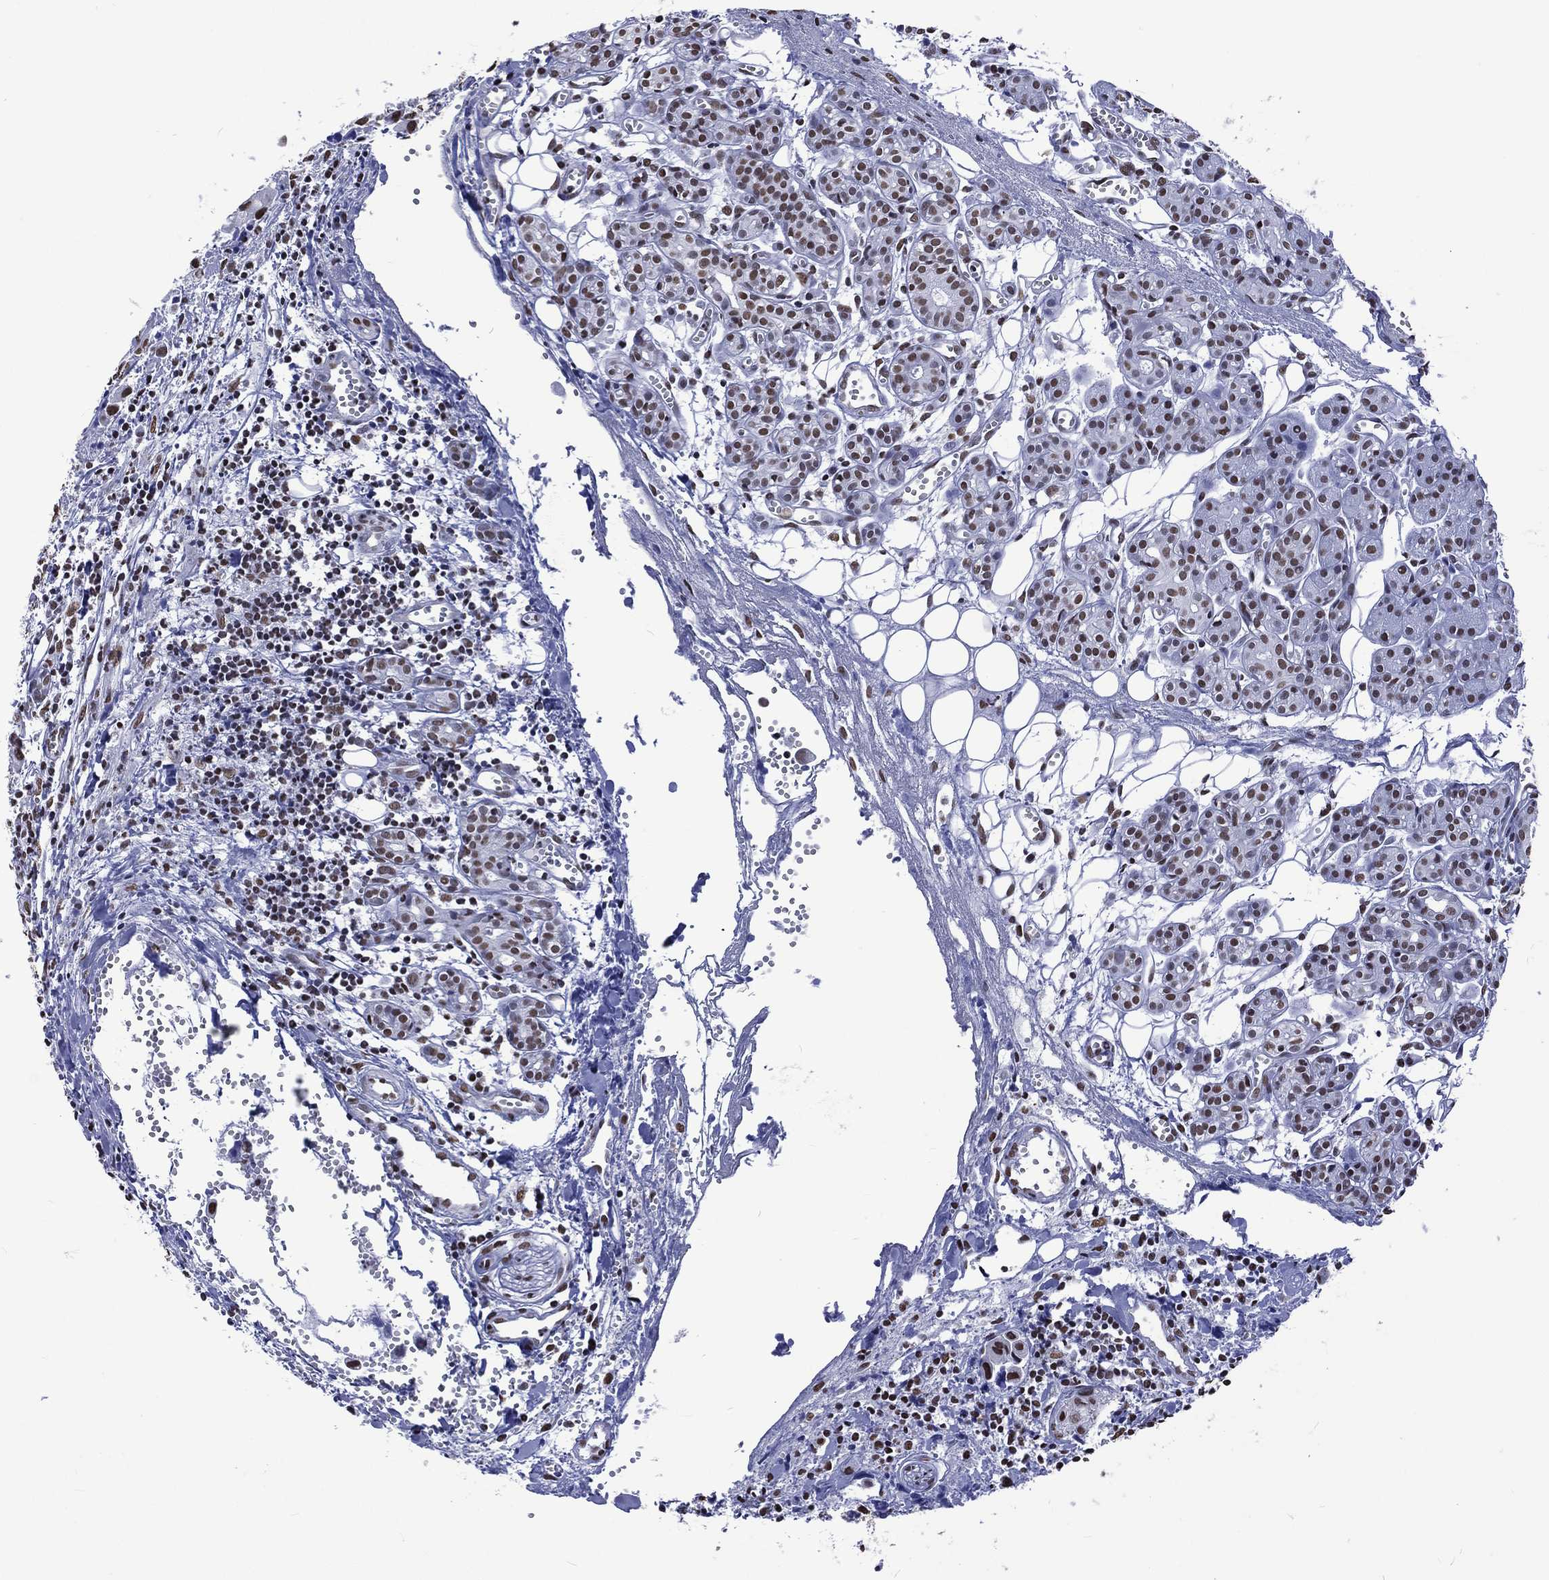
{"staining": {"intensity": "moderate", "quantity": ">75%", "location": "nuclear"}, "tissue": "head and neck cancer", "cell_type": "Tumor cells", "image_type": "cancer", "snomed": [{"axis": "morphology", "description": "Adenocarcinoma, NOS"}, {"axis": "topography", "description": "Head-Neck"}], "caption": "Brown immunohistochemical staining in head and neck adenocarcinoma exhibits moderate nuclear expression in approximately >75% of tumor cells.", "gene": "RETREG2", "patient": {"sex": "male", "age": 76}}